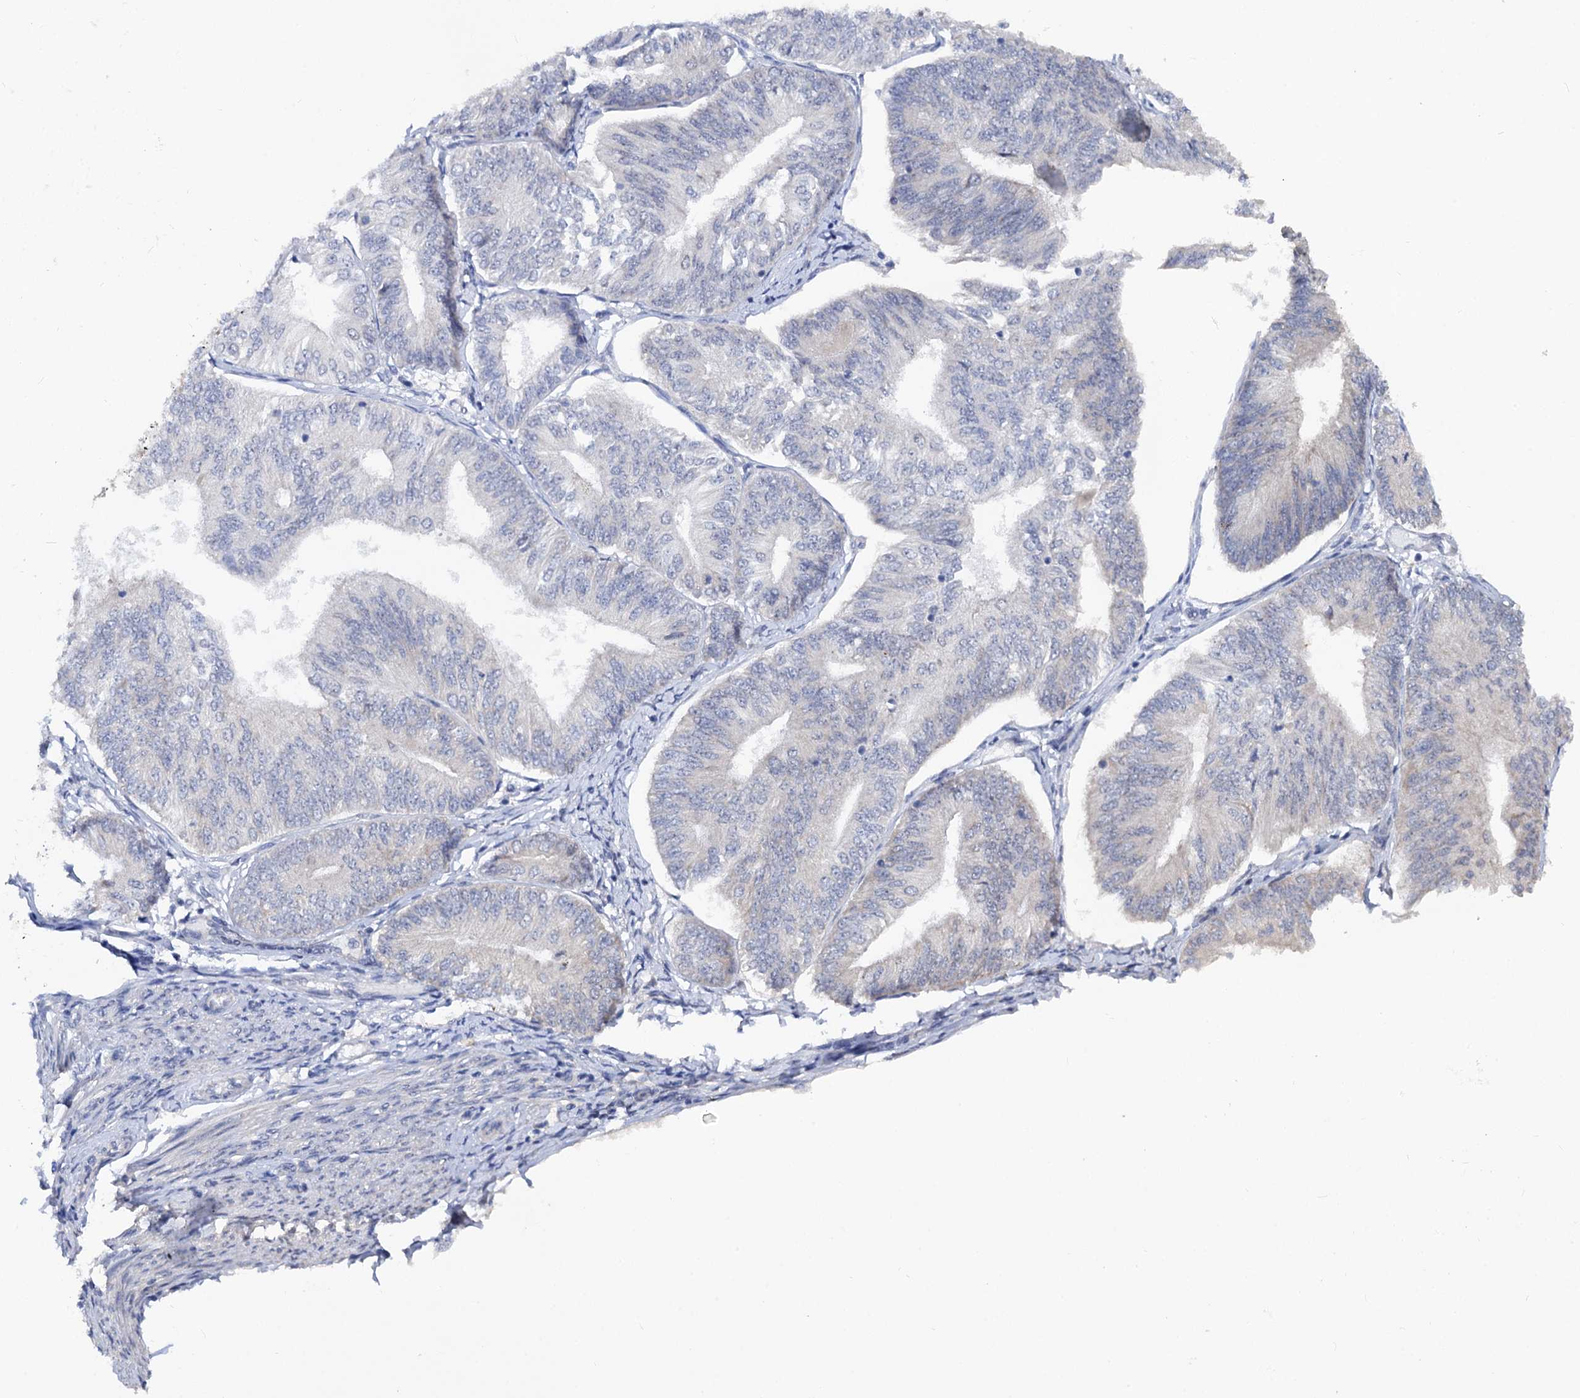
{"staining": {"intensity": "negative", "quantity": "none", "location": "none"}, "tissue": "endometrial cancer", "cell_type": "Tumor cells", "image_type": "cancer", "snomed": [{"axis": "morphology", "description": "Adenocarcinoma, NOS"}, {"axis": "topography", "description": "Endometrium"}], "caption": "A high-resolution photomicrograph shows IHC staining of endometrial cancer (adenocarcinoma), which reveals no significant expression in tumor cells.", "gene": "CAPRIN2", "patient": {"sex": "female", "age": 58}}